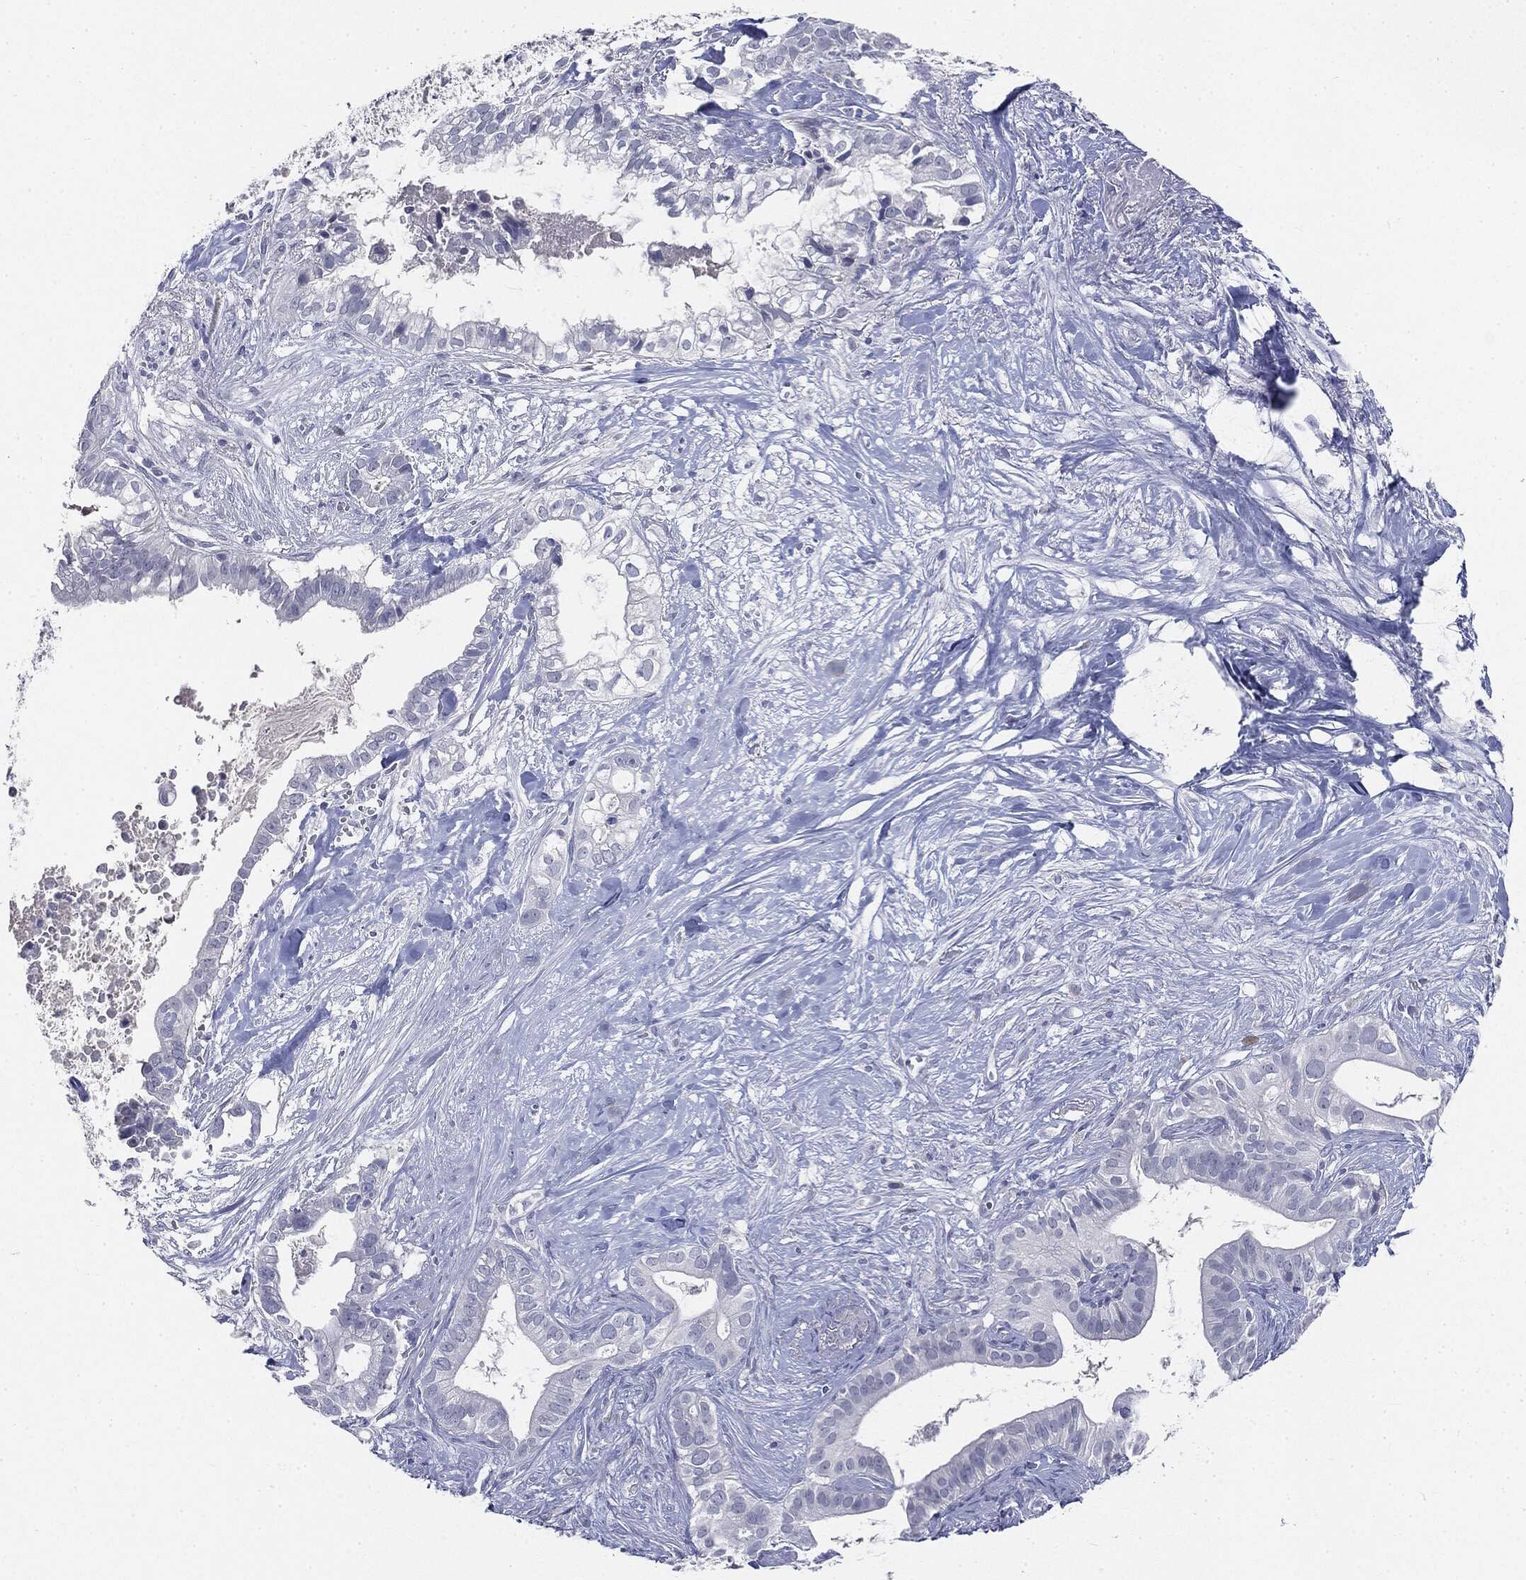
{"staining": {"intensity": "negative", "quantity": "none", "location": "none"}, "tissue": "pancreatic cancer", "cell_type": "Tumor cells", "image_type": "cancer", "snomed": [{"axis": "morphology", "description": "Adenocarcinoma, NOS"}, {"axis": "topography", "description": "Pancreas"}], "caption": "Tumor cells are negative for protein expression in human pancreatic cancer (adenocarcinoma).", "gene": "CGB1", "patient": {"sex": "male", "age": 61}}